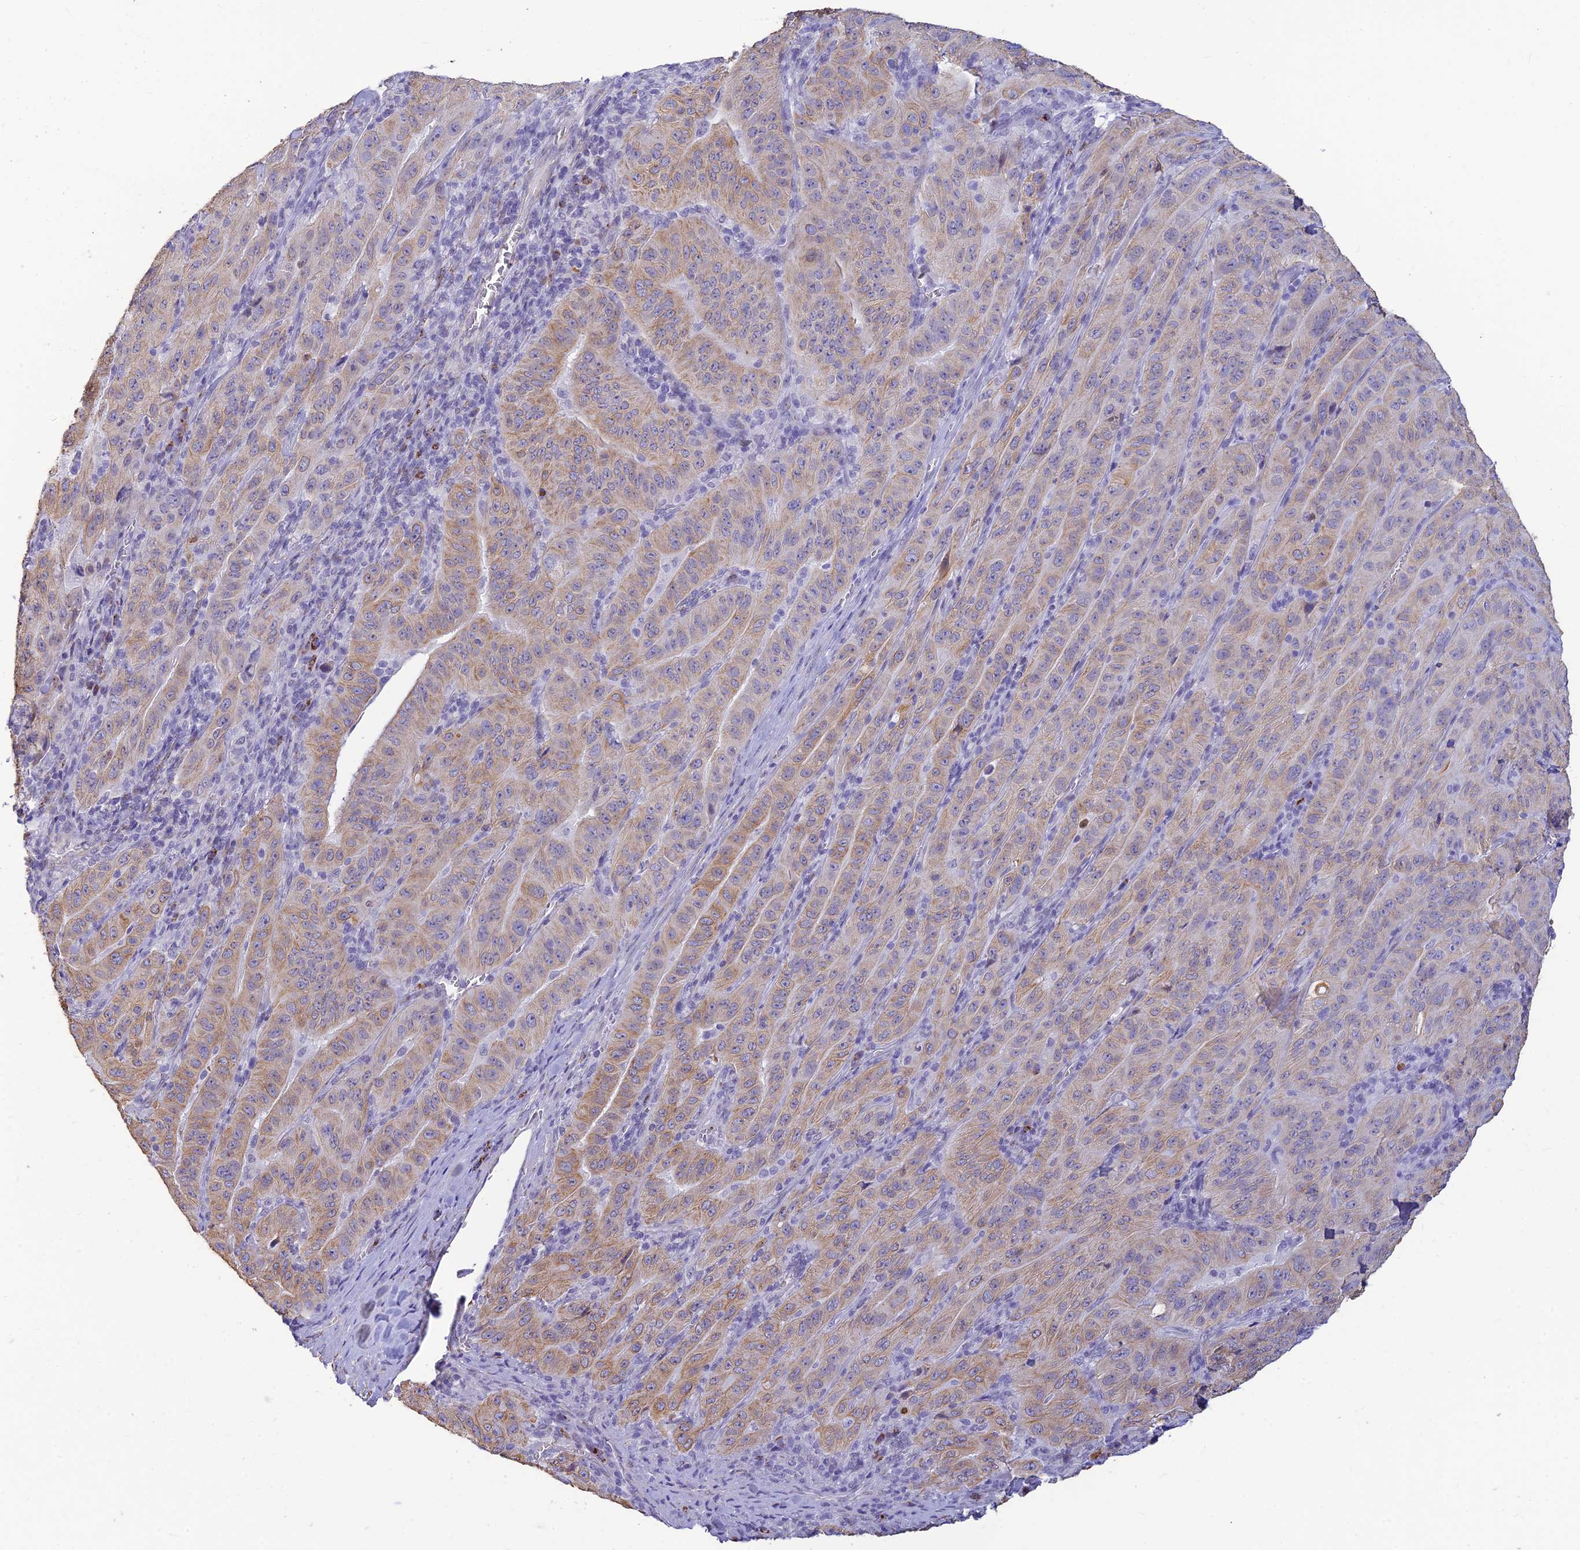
{"staining": {"intensity": "weak", "quantity": ">75%", "location": "cytoplasmic/membranous"}, "tissue": "pancreatic cancer", "cell_type": "Tumor cells", "image_type": "cancer", "snomed": [{"axis": "morphology", "description": "Adenocarcinoma, NOS"}, {"axis": "topography", "description": "Pancreas"}], "caption": "Immunohistochemistry (IHC) micrograph of neoplastic tissue: pancreatic adenocarcinoma stained using immunohistochemistry reveals low levels of weak protein expression localized specifically in the cytoplasmic/membranous of tumor cells, appearing as a cytoplasmic/membranous brown color.", "gene": "ALDH1L2", "patient": {"sex": "male", "age": 63}}